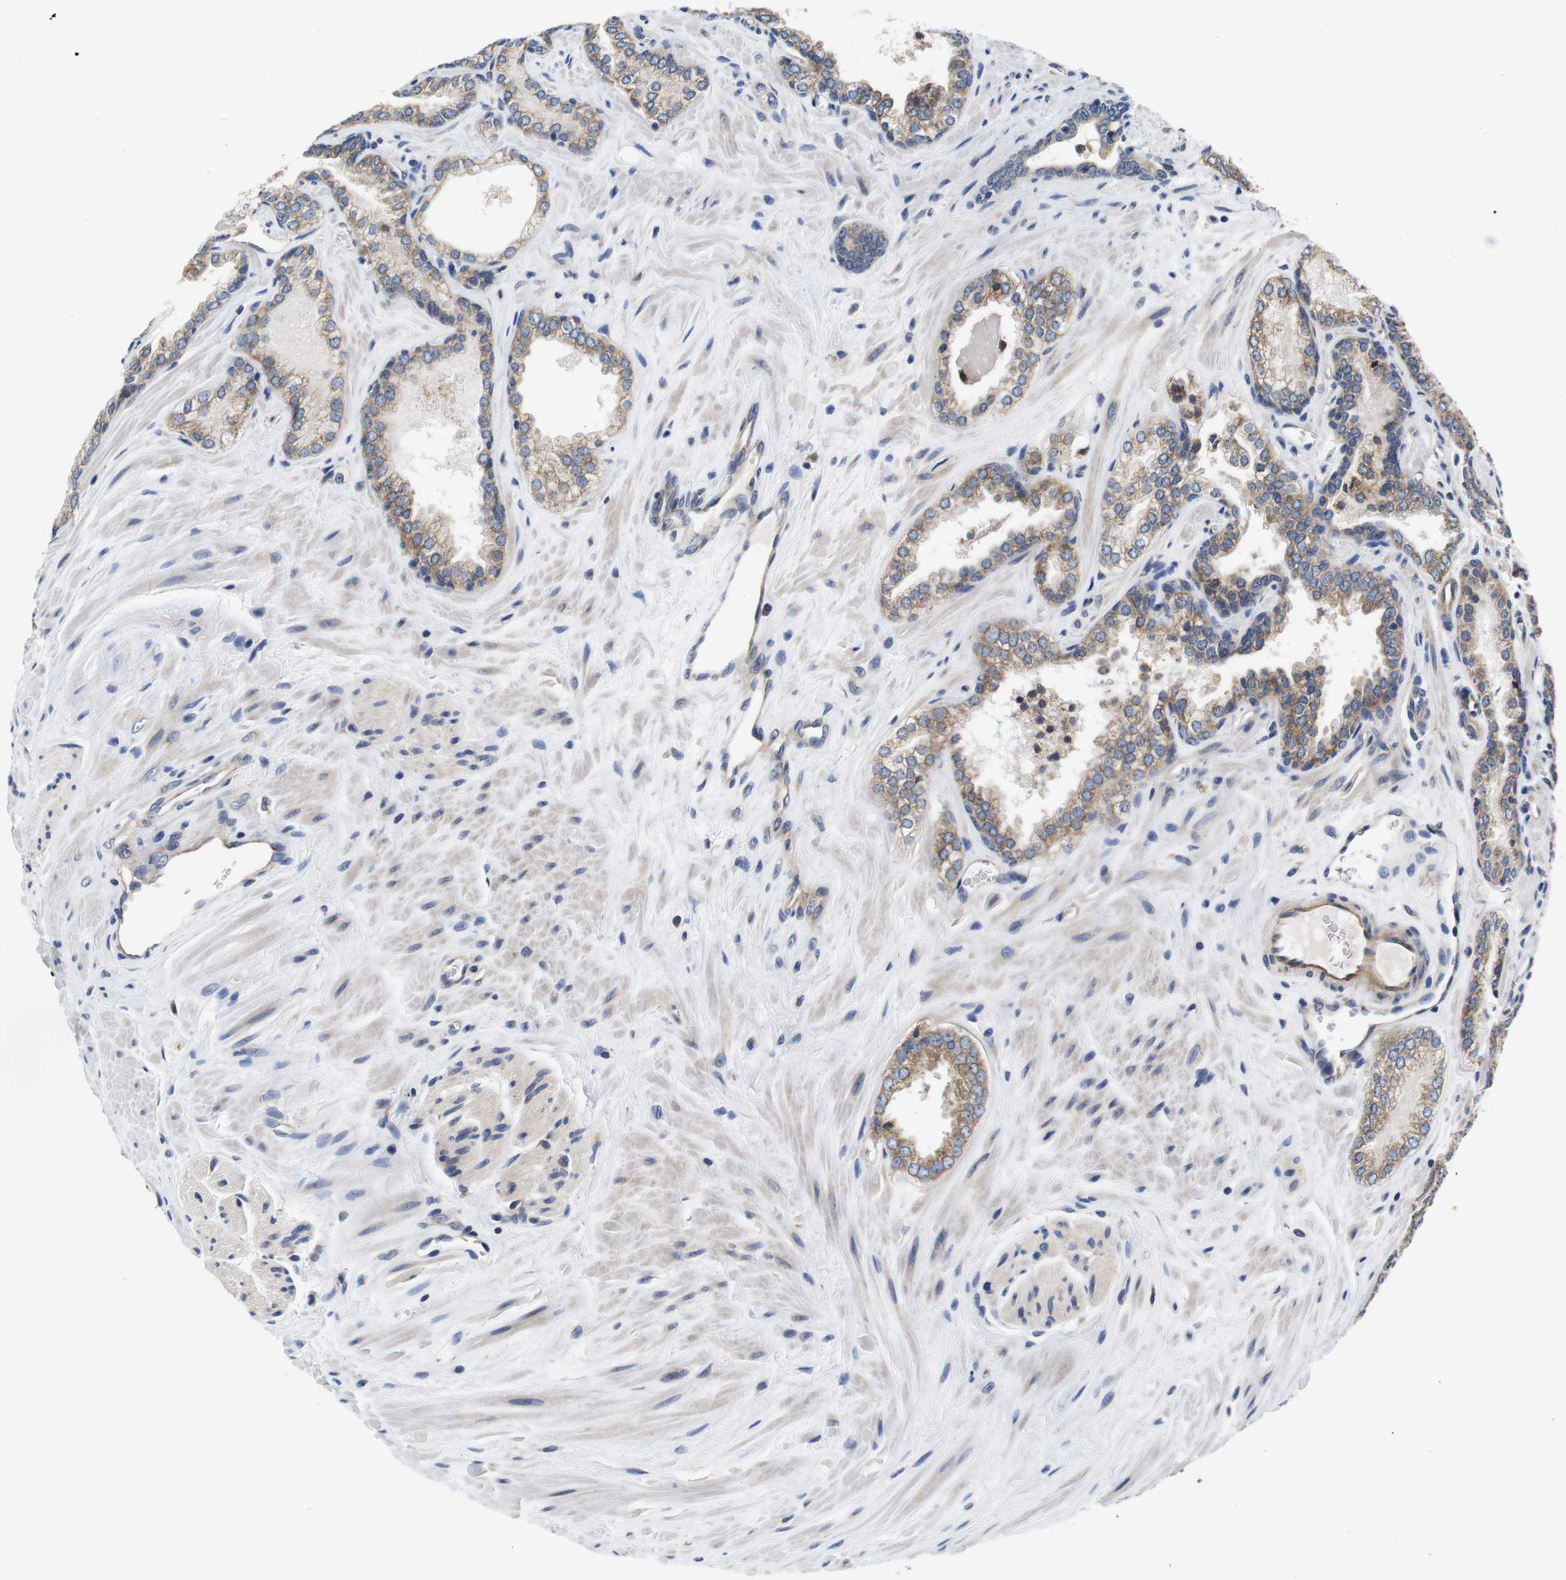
{"staining": {"intensity": "moderate", "quantity": ">75%", "location": "cytoplasmic/membranous"}, "tissue": "prostate cancer", "cell_type": "Tumor cells", "image_type": "cancer", "snomed": [{"axis": "morphology", "description": "Adenocarcinoma, Low grade"}, {"axis": "topography", "description": "Prostate"}], "caption": "IHC of low-grade adenocarcinoma (prostate) demonstrates medium levels of moderate cytoplasmic/membranous positivity in about >75% of tumor cells.", "gene": "MARCHF7", "patient": {"sex": "male", "age": 60}}